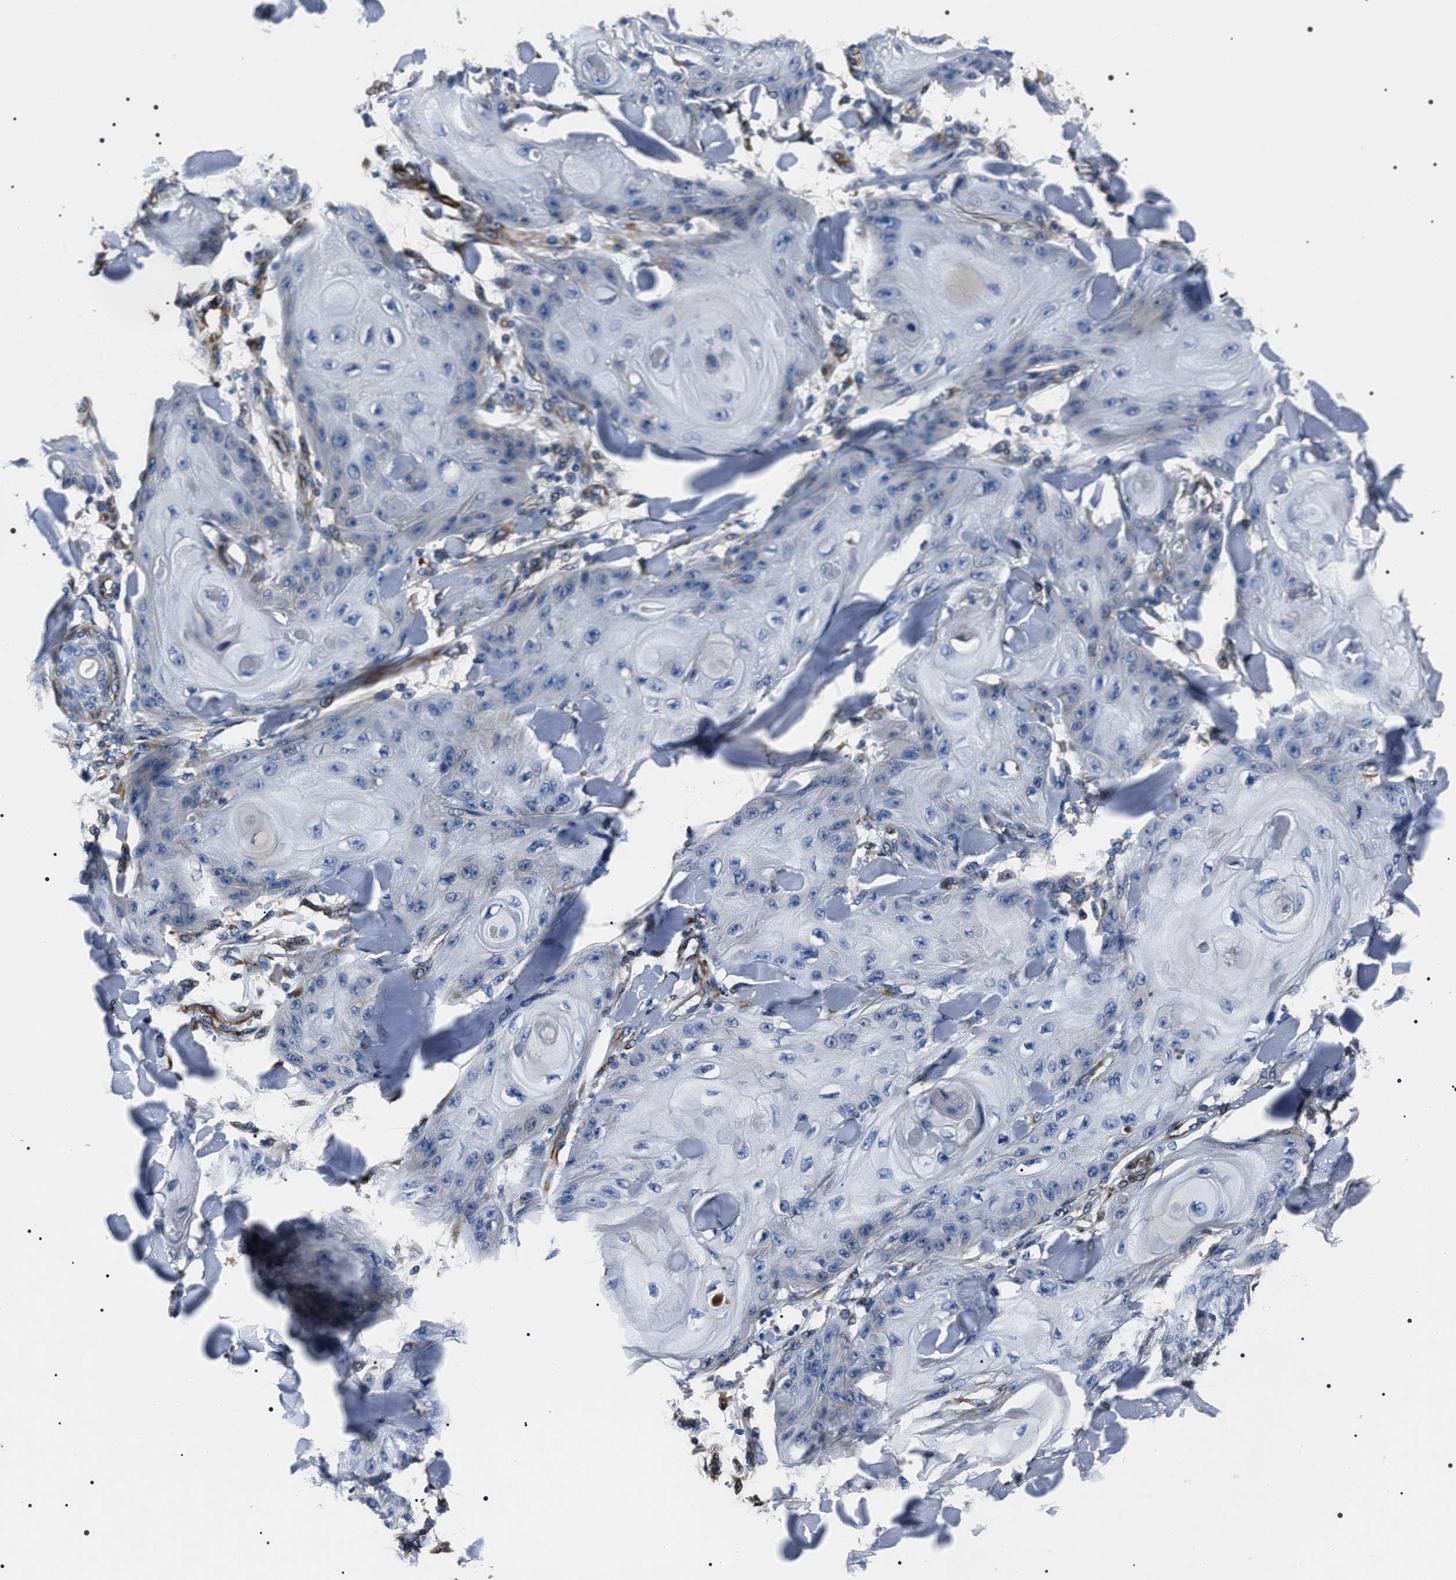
{"staining": {"intensity": "negative", "quantity": "none", "location": "none"}, "tissue": "skin cancer", "cell_type": "Tumor cells", "image_type": "cancer", "snomed": [{"axis": "morphology", "description": "Squamous cell carcinoma, NOS"}, {"axis": "topography", "description": "Skin"}], "caption": "Immunohistochemistry (IHC) of human skin squamous cell carcinoma reveals no staining in tumor cells.", "gene": "BAG2", "patient": {"sex": "male", "age": 74}}